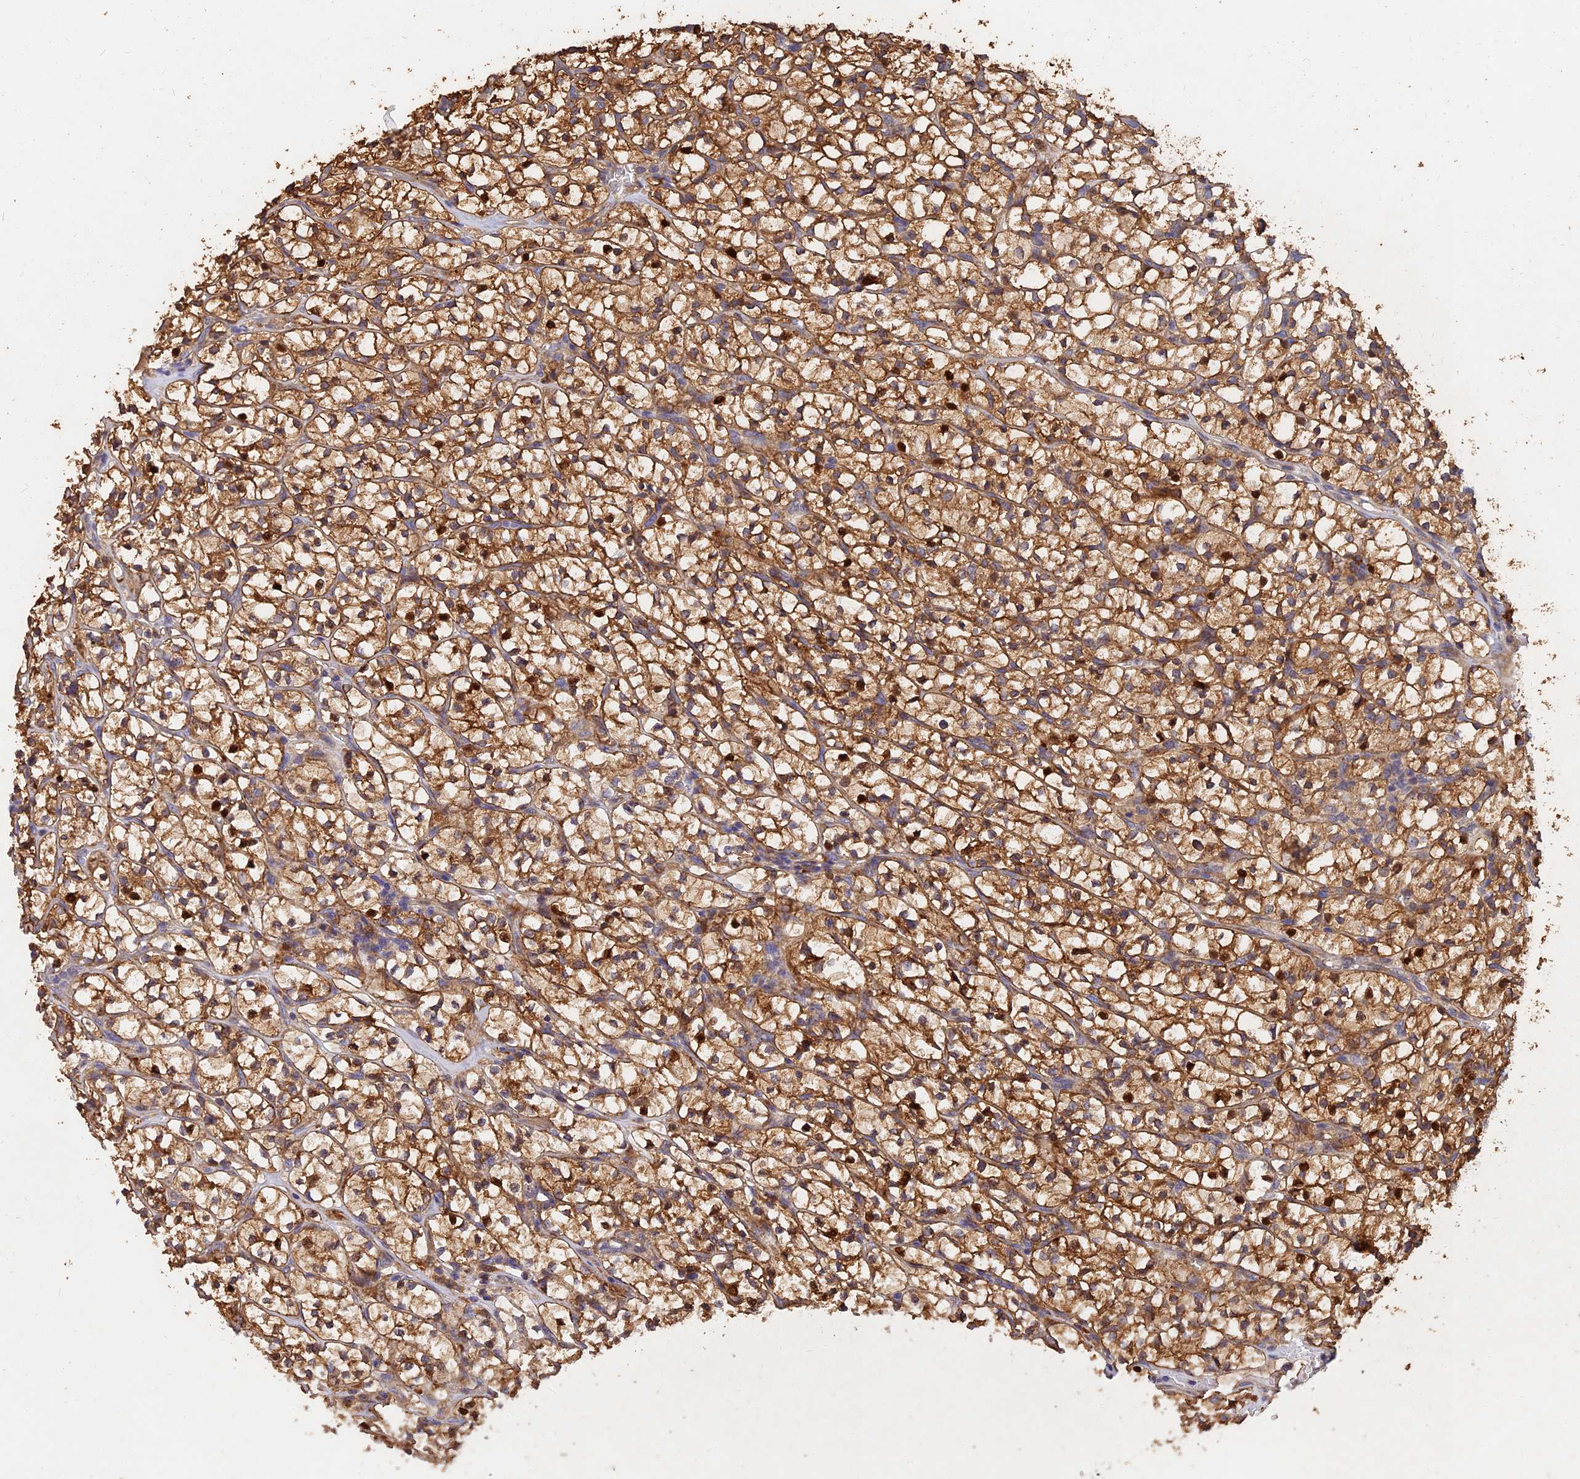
{"staining": {"intensity": "moderate", "quantity": ">75%", "location": "cytoplasmic/membranous,nuclear"}, "tissue": "renal cancer", "cell_type": "Tumor cells", "image_type": "cancer", "snomed": [{"axis": "morphology", "description": "Adenocarcinoma, NOS"}, {"axis": "topography", "description": "Kidney"}], "caption": "Tumor cells exhibit medium levels of moderate cytoplasmic/membranous and nuclear positivity in about >75% of cells in renal adenocarcinoma.", "gene": "SLC38A11", "patient": {"sex": "female", "age": 64}}